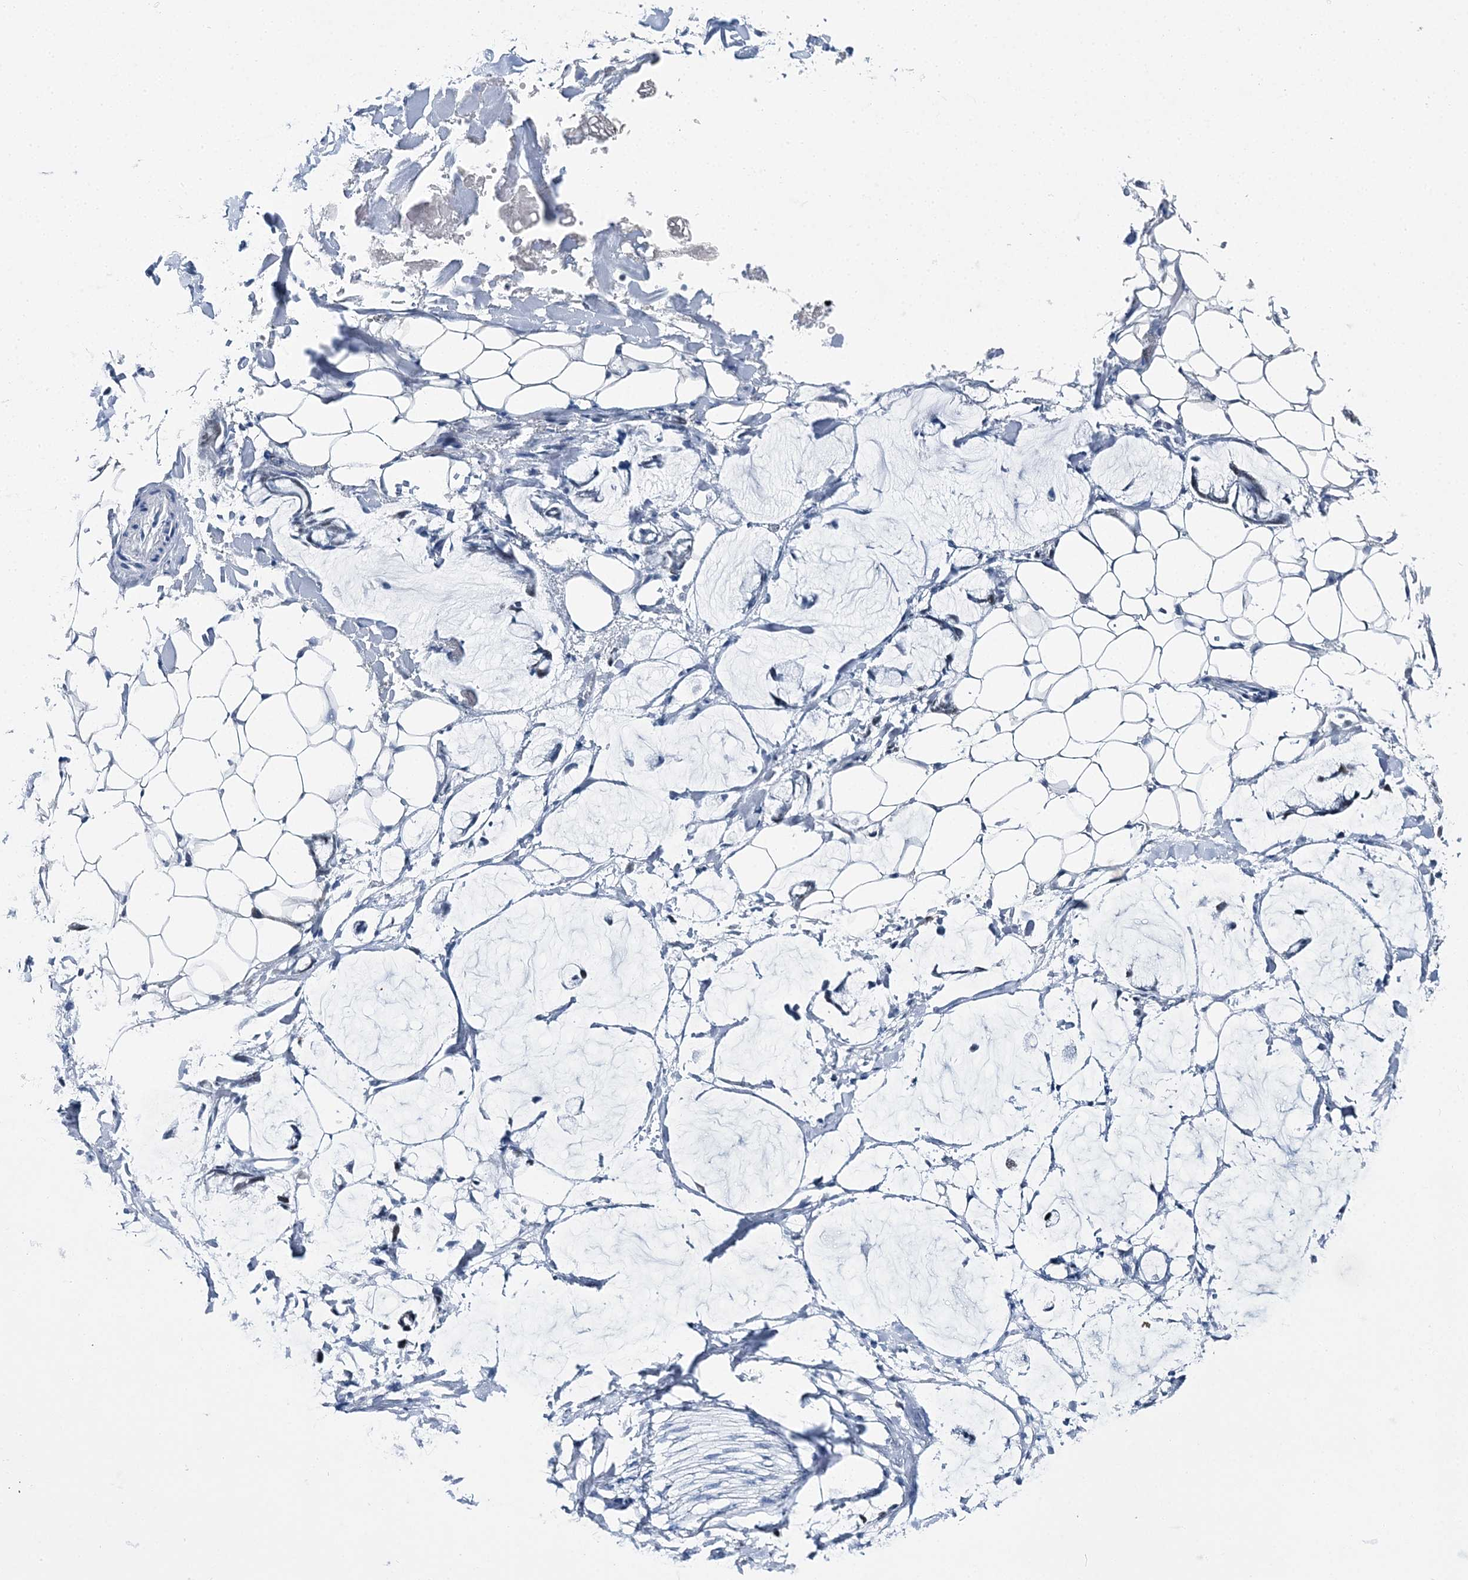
{"staining": {"intensity": "negative", "quantity": "none", "location": "none"}, "tissue": "adipose tissue", "cell_type": "Adipocytes", "image_type": "normal", "snomed": [{"axis": "morphology", "description": "Normal tissue, NOS"}, {"axis": "morphology", "description": "Adenocarcinoma, NOS"}, {"axis": "topography", "description": "Colon"}, {"axis": "topography", "description": "Peripheral nerve tissue"}], "caption": "This is a micrograph of immunohistochemistry staining of benign adipose tissue, which shows no expression in adipocytes. (DAB (3,3'-diaminobenzidine) immunohistochemistry (IHC) with hematoxylin counter stain).", "gene": "HAT1", "patient": {"sex": "male", "age": 14}}